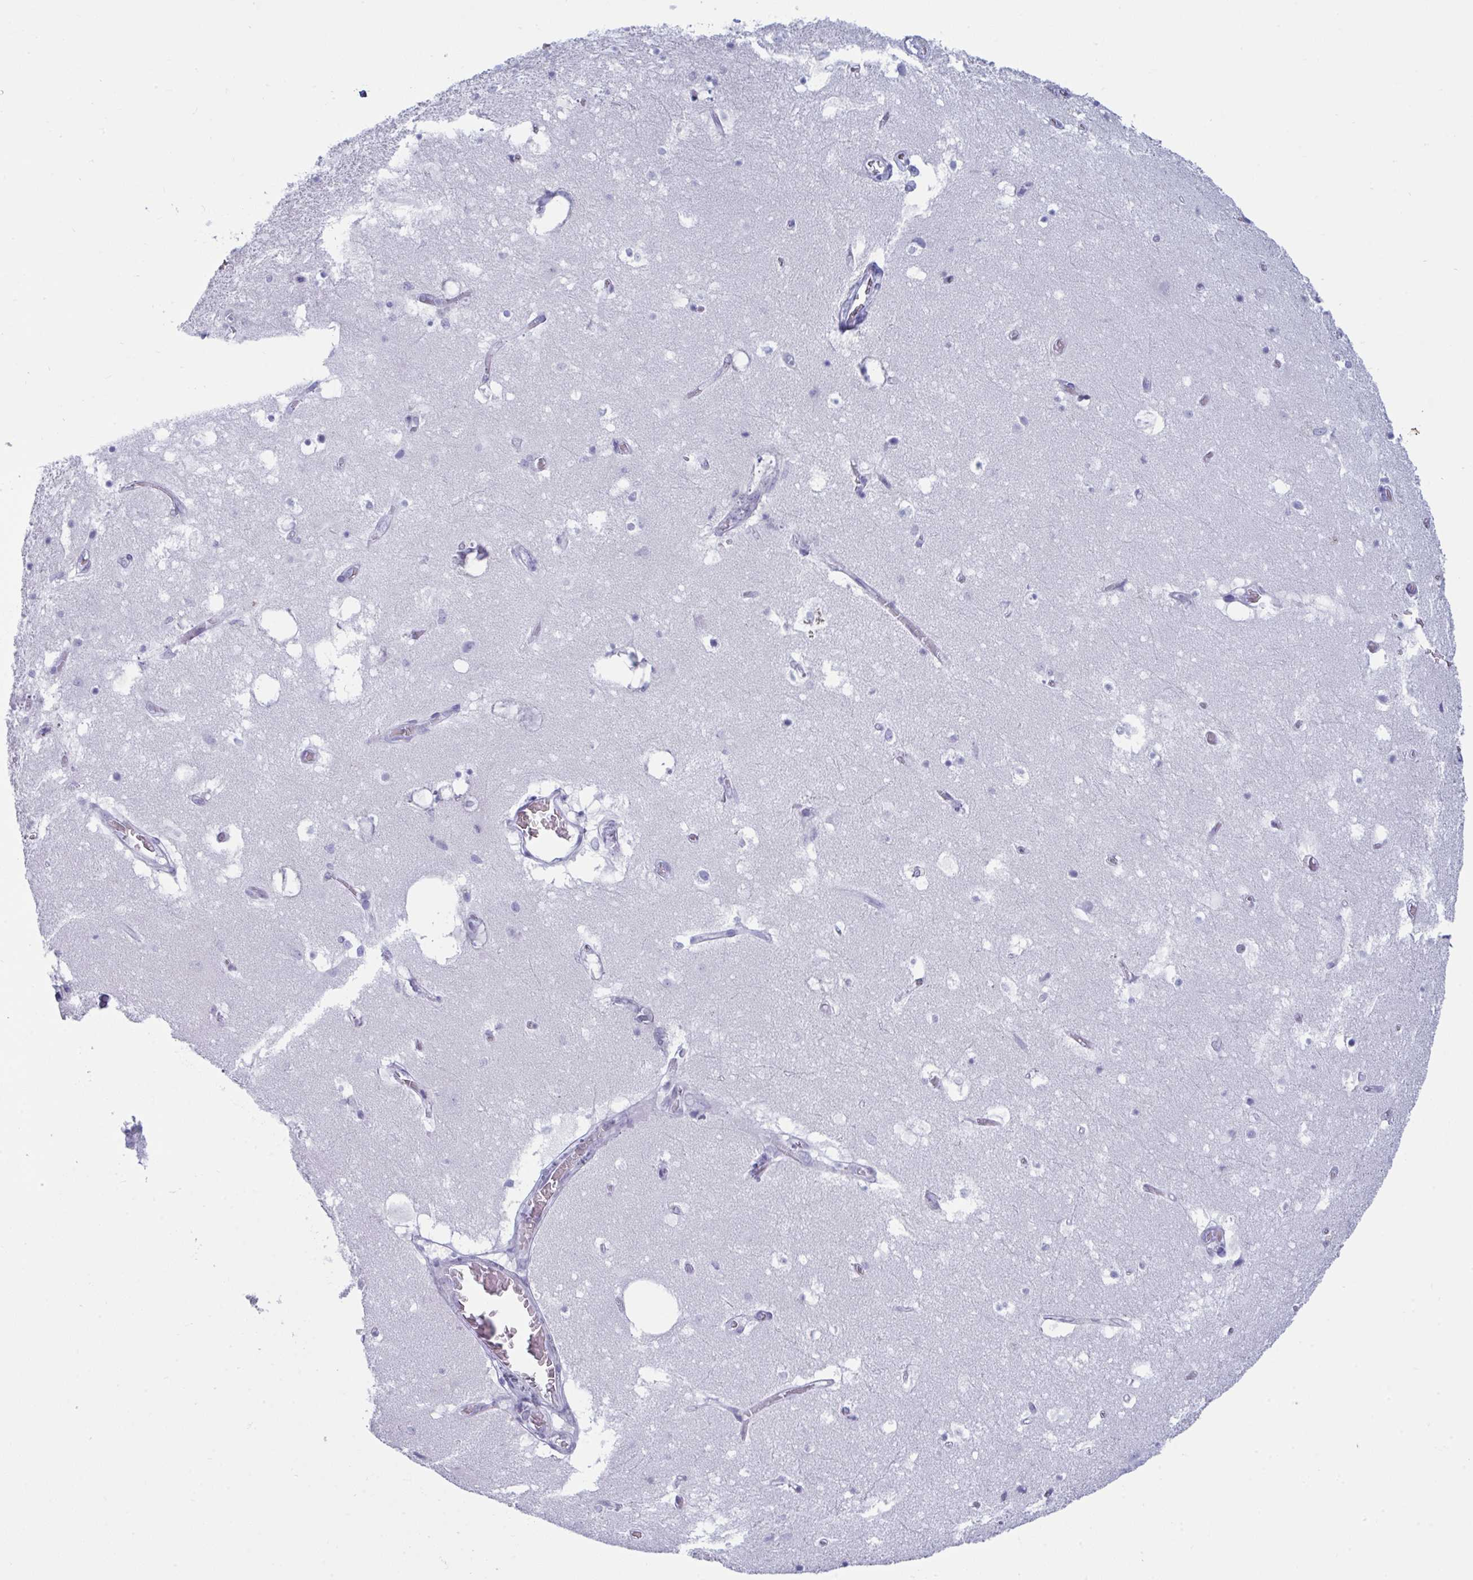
{"staining": {"intensity": "negative", "quantity": "none", "location": "none"}, "tissue": "hippocampus", "cell_type": "Glial cells", "image_type": "normal", "snomed": [{"axis": "morphology", "description": "Normal tissue, NOS"}, {"axis": "topography", "description": "Hippocampus"}], "caption": "Immunohistochemical staining of unremarkable human hippocampus demonstrates no significant staining in glial cells.", "gene": "PRDM9", "patient": {"sex": "female", "age": 52}}